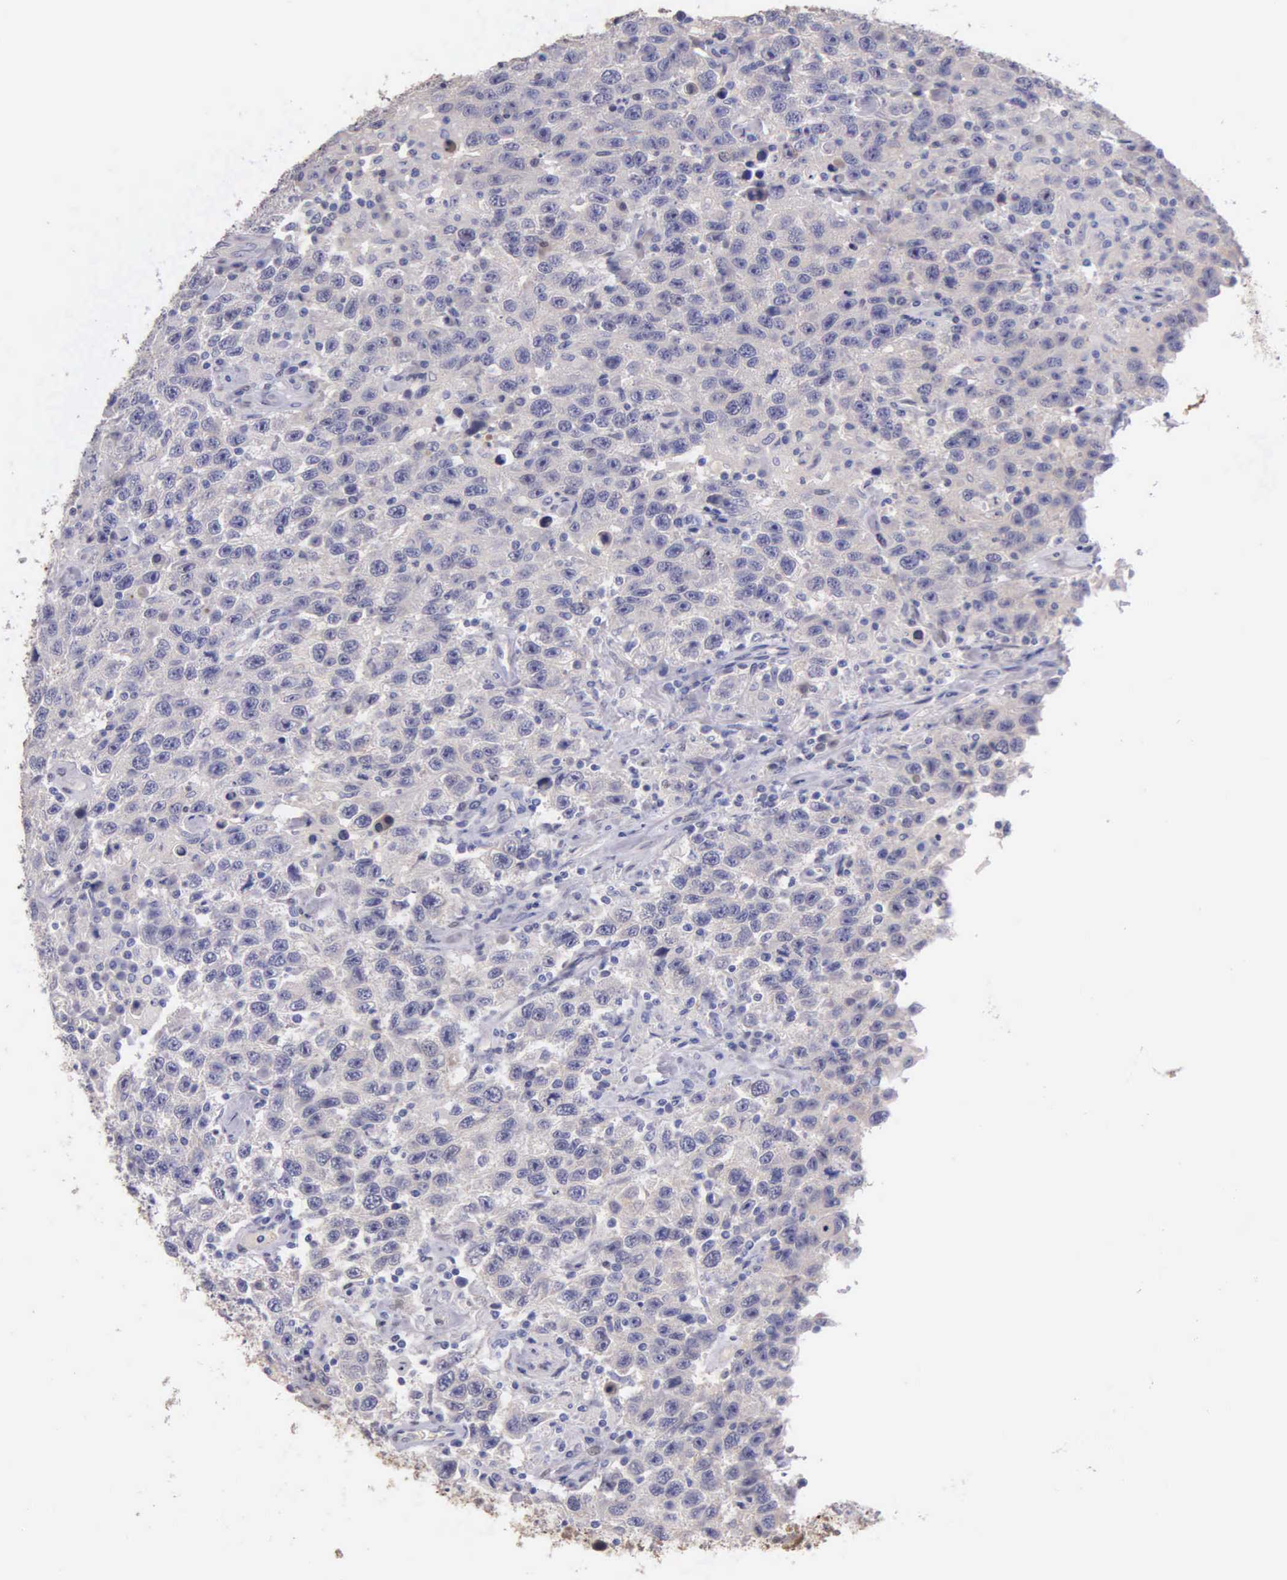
{"staining": {"intensity": "negative", "quantity": "none", "location": "none"}, "tissue": "testis cancer", "cell_type": "Tumor cells", "image_type": "cancer", "snomed": [{"axis": "morphology", "description": "Seminoma, NOS"}, {"axis": "topography", "description": "Testis"}], "caption": "DAB (3,3'-diaminobenzidine) immunohistochemical staining of human testis seminoma reveals no significant staining in tumor cells. (Immunohistochemistry, brightfield microscopy, high magnification).", "gene": "GSTT2", "patient": {"sex": "male", "age": 41}}